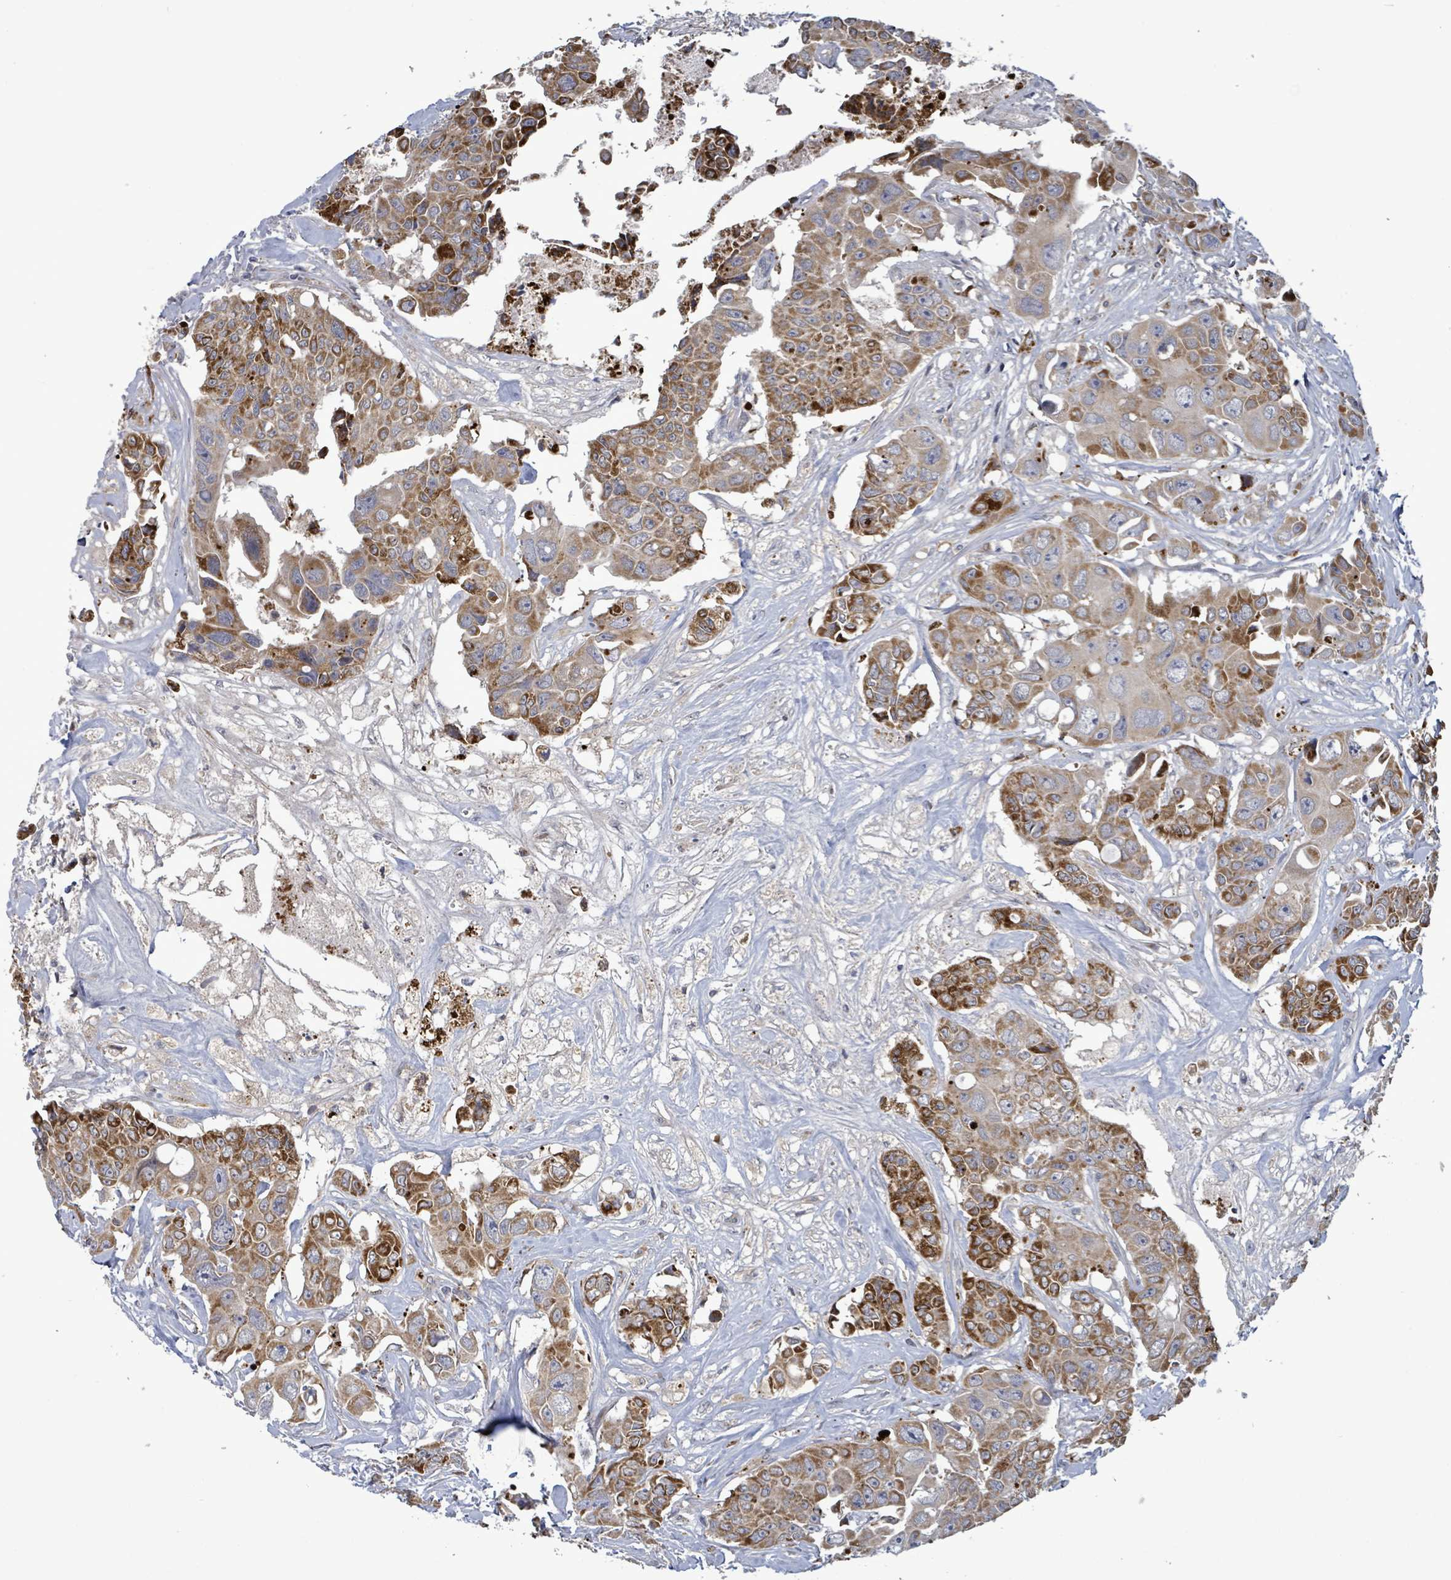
{"staining": {"intensity": "moderate", "quantity": ">75%", "location": "cytoplasmic/membranous"}, "tissue": "colorectal cancer", "cell_type": "Tumor cells", "image_type": "cancer", "snomed": [{"axis": "morphology", "description": "Adenocarcinoma, NOS"}, {"axis": "topography", "description": "Rectum"}], "caption": "This image reveals IHC staining of colorectal adenocarcinoma, with medium moderate cytoplasmic/membranous expression in approximately >75% of tumor cells.", "gene": "DIPK2A", "patient": {"sex": "male", "age": 87}}